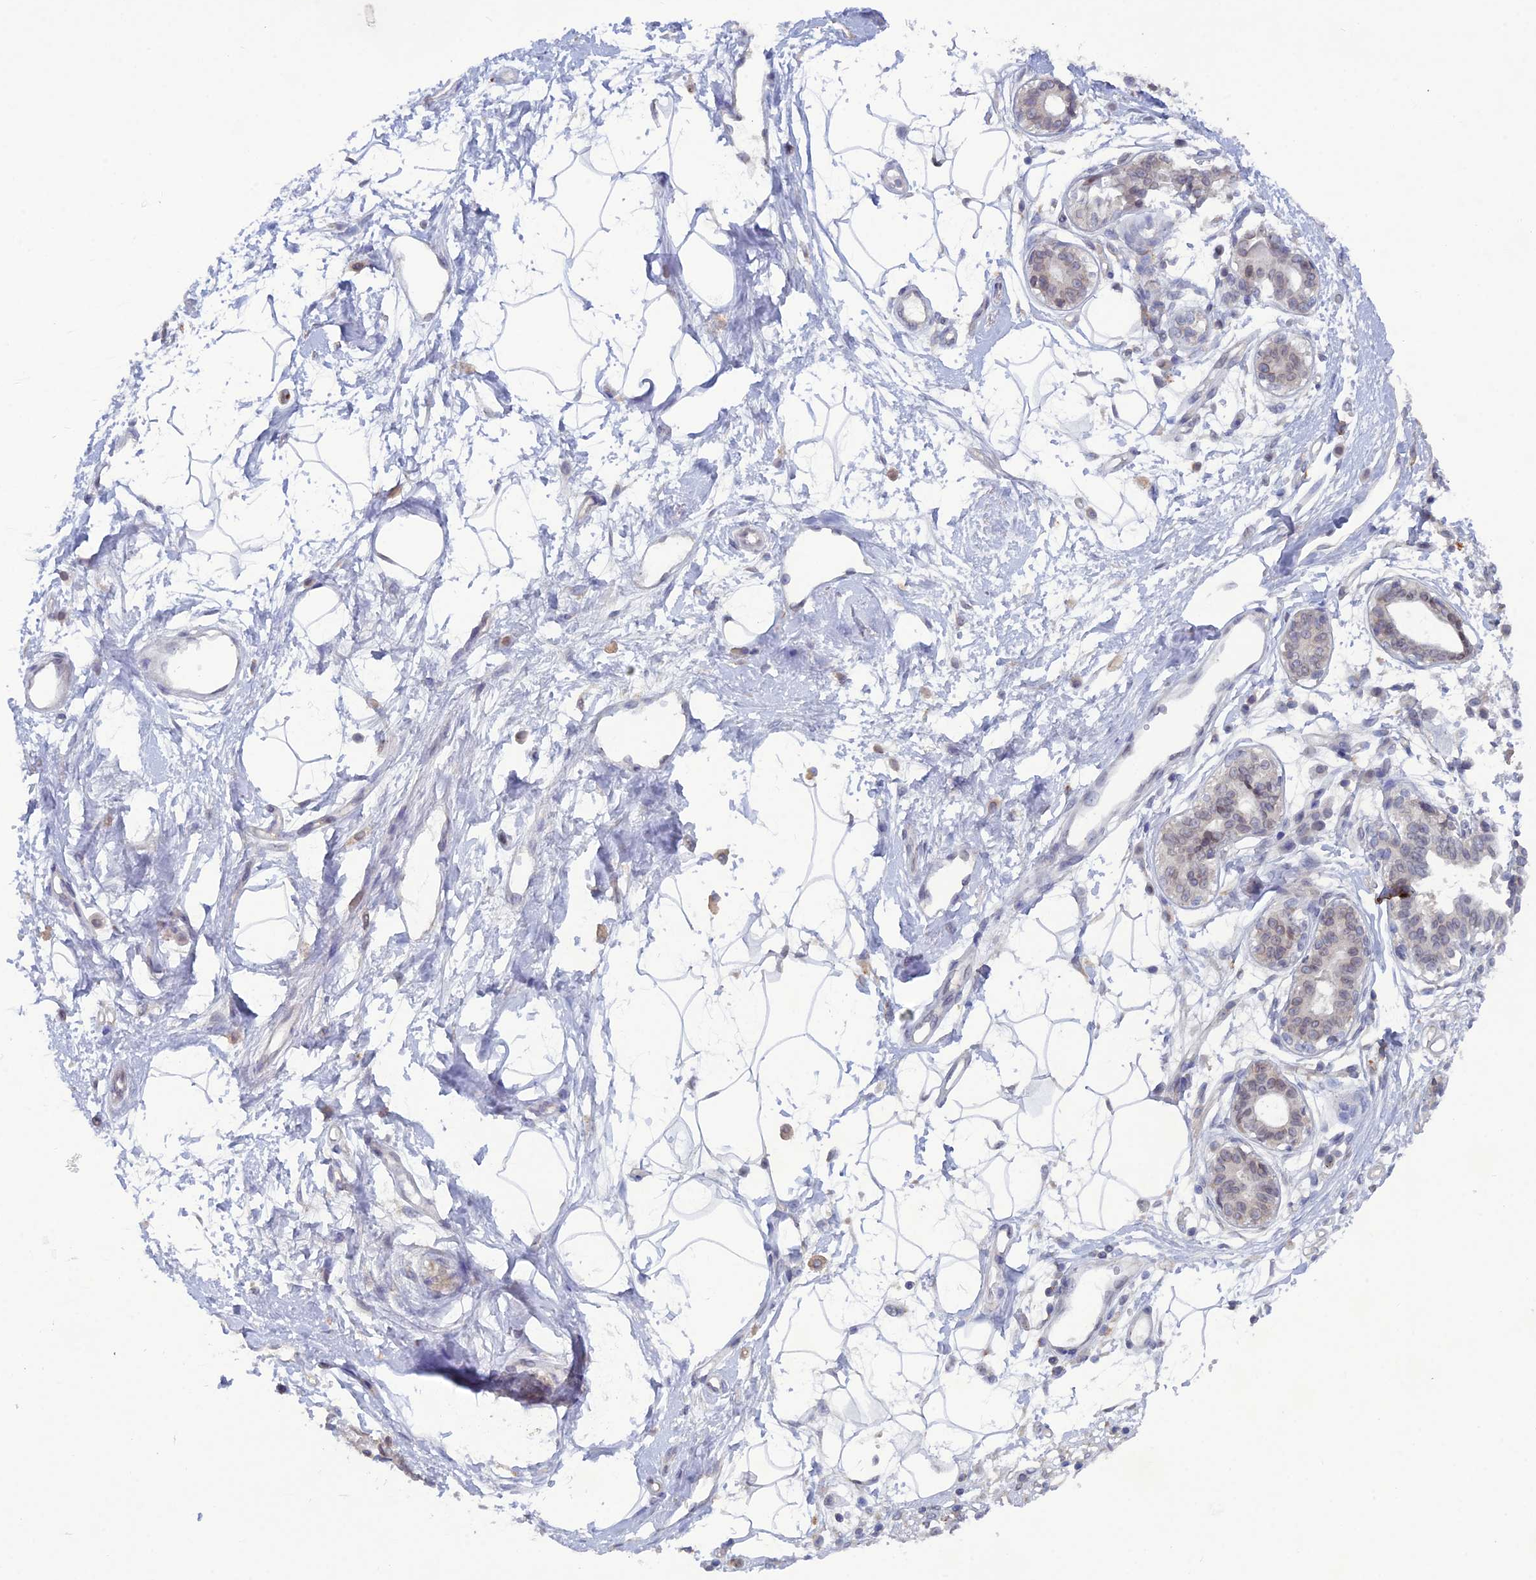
{"staining": {"intensity": "negative", "quantity": "none", "location": "none"}, "tissue": "breast", "cell_type": "Adipocytes", "image_type": "normal", "snomed": [{"axis": "morphology", "description": "Normal tissue, NOS"}, {"axis": "topography", "description": "Breast"}], "caption": "This is an IHC micrograph of normal breast. There is no positivity in adipocytes.", "gene": "WDR46", "patient": {"sex": "female", "age": 45}}